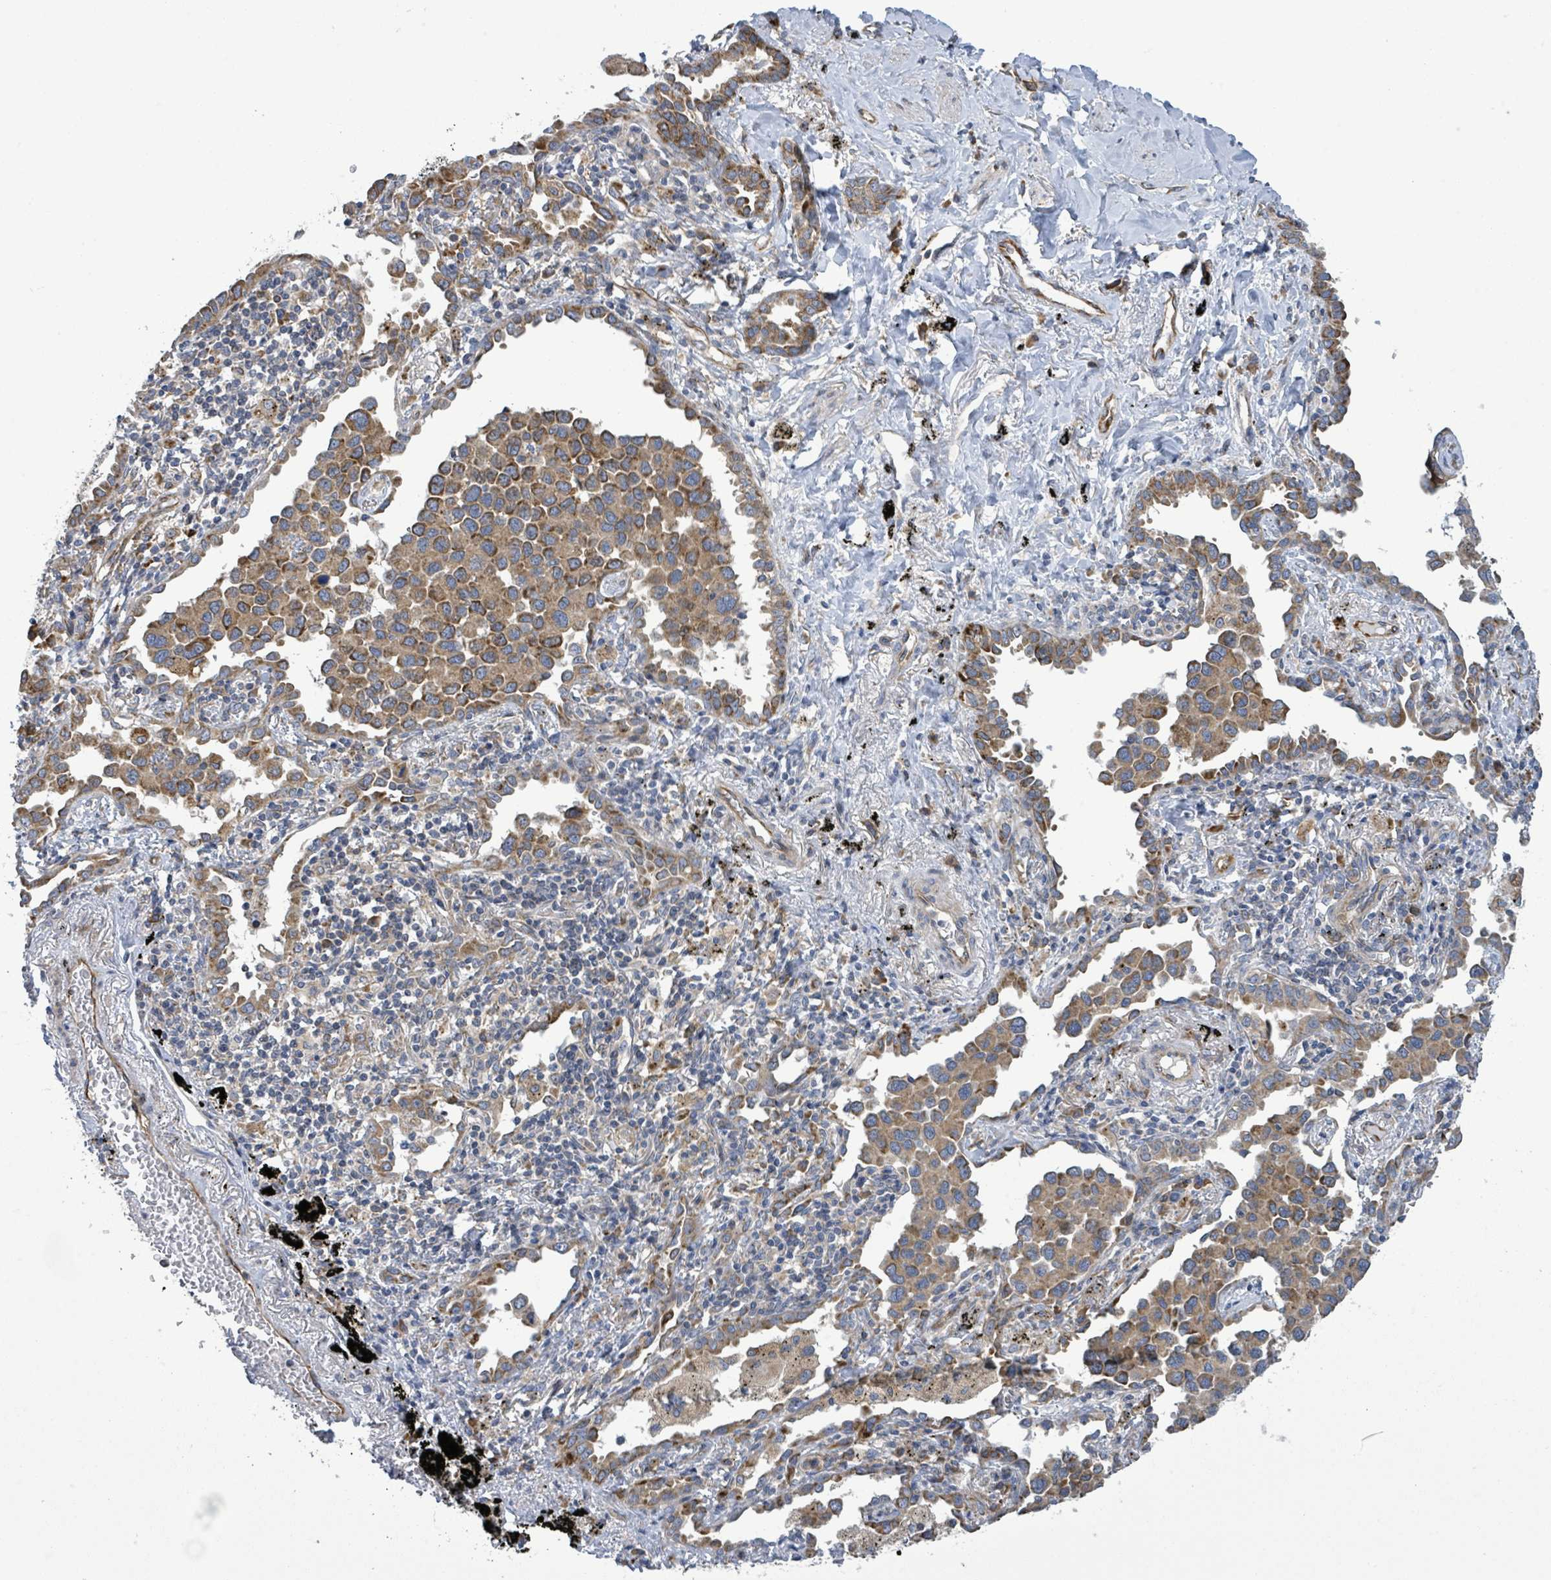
{"staining": {"intensity": "moderate", "quantity": "25%-75%", "location": "cytoplasmic/membranous"}, "tissue": "lung cancer", "cell_type": "Tumor cells", "image_type": "cancer", "snomed": [{"axis": "morphology", "description": "Adenocarcinoma, NOS"}, {"axis": "topography", "description": "Lung"}], "caption": "DAB immunohistochemical staining of human lung adenocarcinoma exhibits moderate cytoplasmic/membranous protein staining in approximately 25%-75% of tumor cells.", "gene": "NOMO1", "patient": {"sex": "male", "age": 67}}